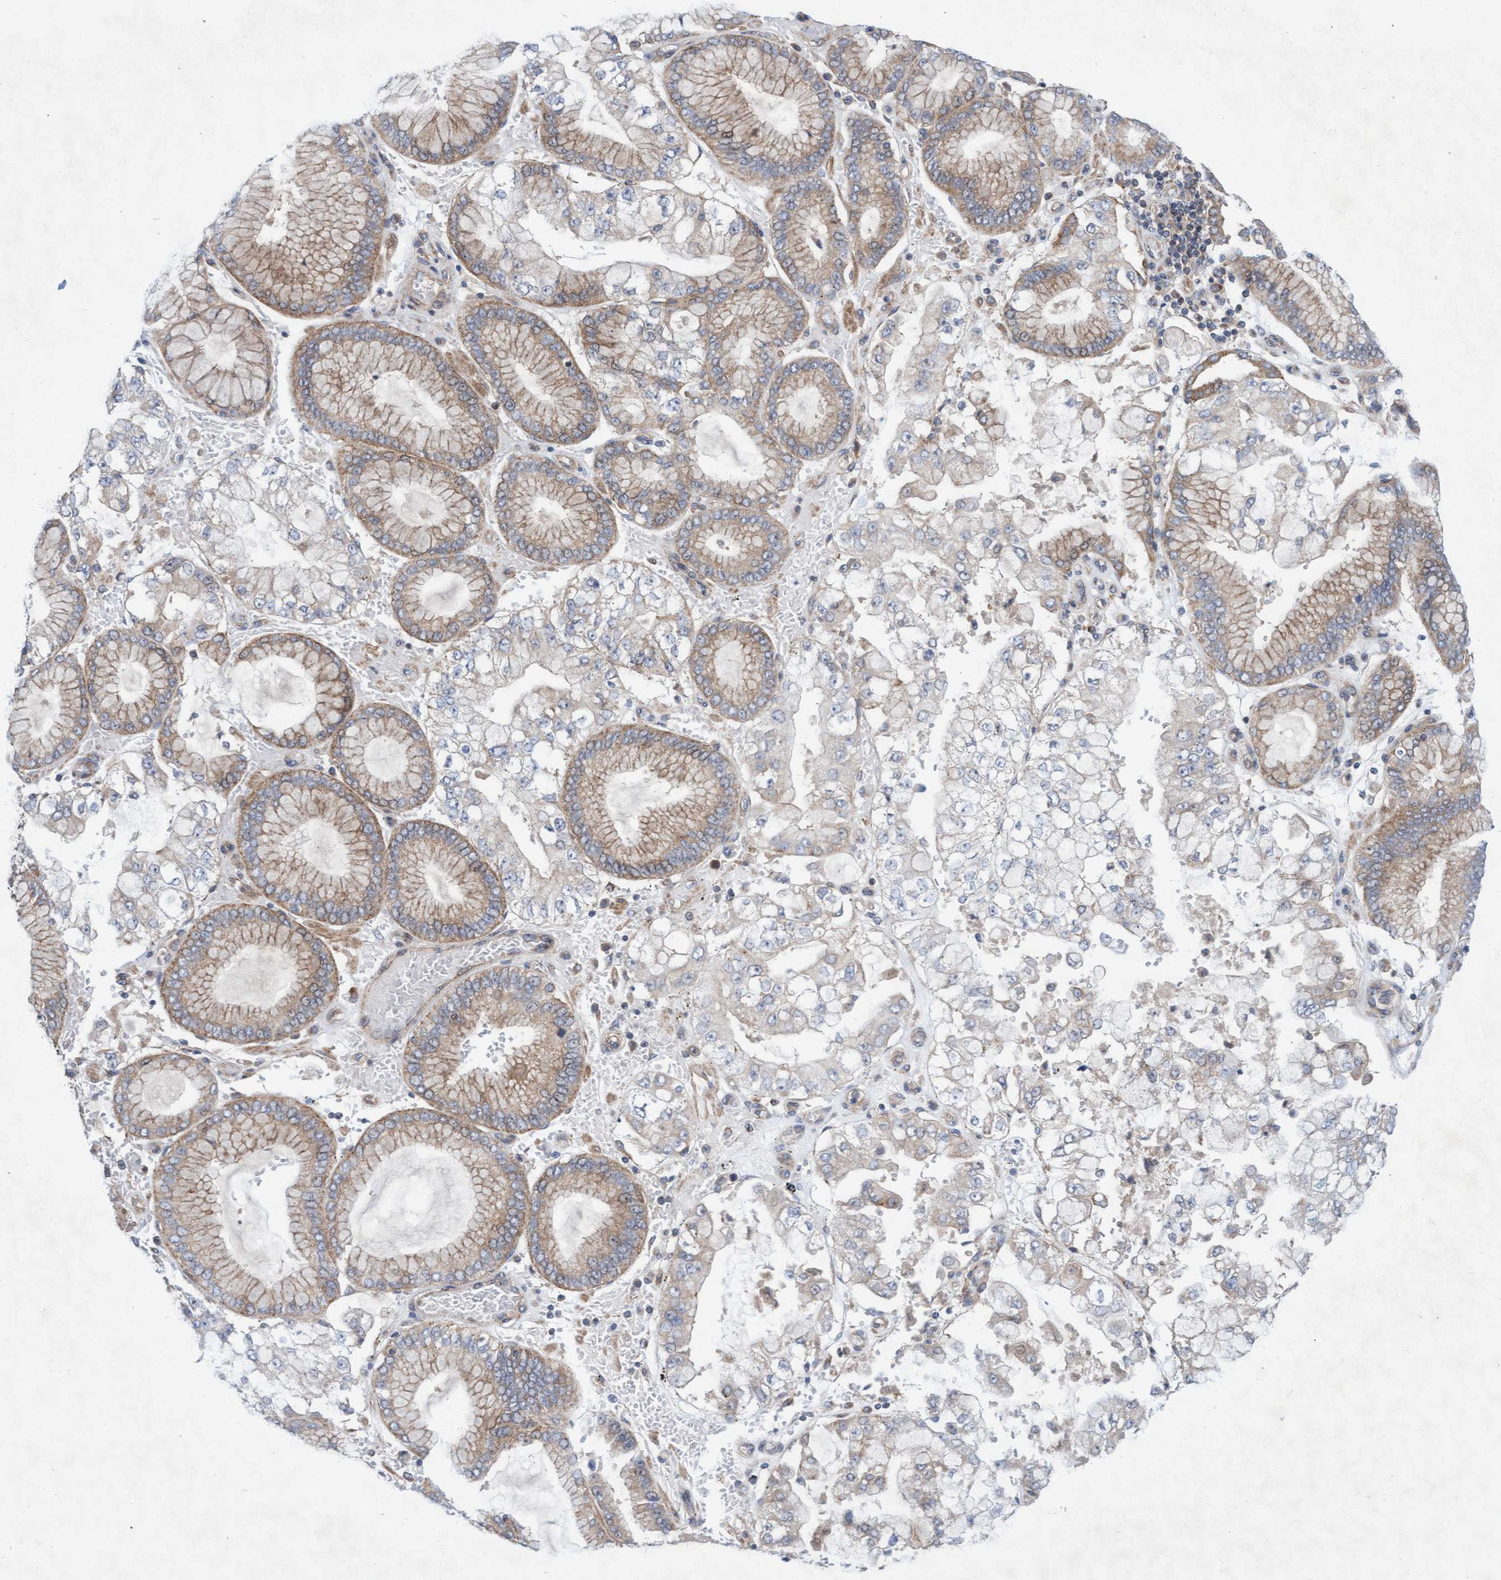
{"staining": {"intensity": "weak", "quantity": "25%-75%", "location": "cytoplasmic/membranous"}, "tissue": "stomach cancer", "cell_type": "Tumor cells", "image_type": "cancer", "snomed": [{"axis": "morphology", "description": "Adenocarcinoma, NOS"}, {"axis": "topography", "description": "Stomach"}], "caption": "High-magnification brightfield microscopy of stomach cancer (adenocarcinoma) stained with DAB (3,3'-diaminobenzidine) (brown) and counterstained with hematoxylin (blue). tumor cells exhibit weak cytoplasmic/membranous staining is present in about25%-75% of cells. (brown staining indicates protein expression, while blue staining denotes nuclei).", "gene": "ABCF2", "patient": {"sex": "male", "age": 76}}